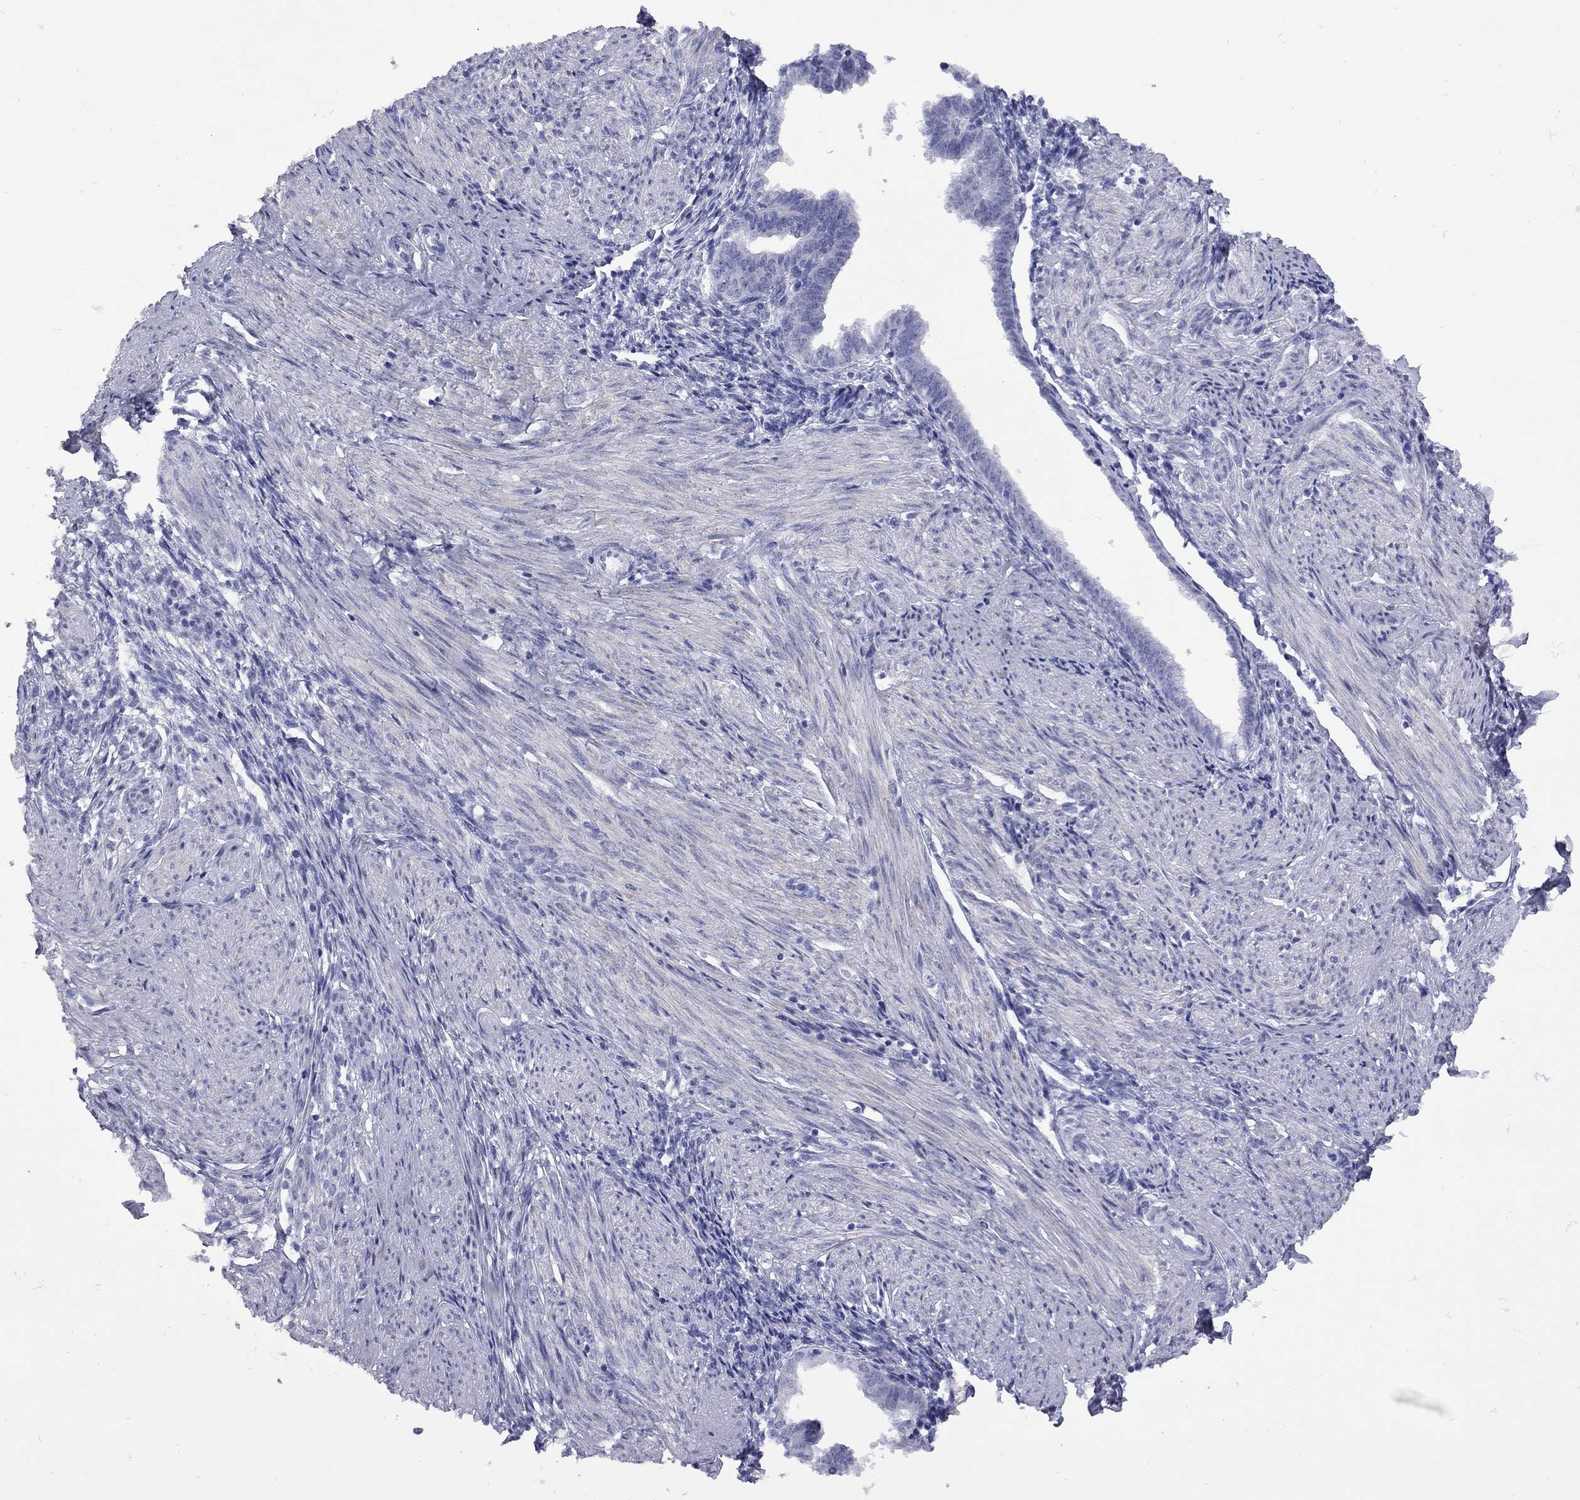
{"staining": {"intensity": "negative", "quantity": "none", "location": "none"}, "tissue": "endometrium", "cell_type": "Cells in endometrial stroma", "image_type": "normal", "snomed": [{"axis": "morphology", "description": "Normal tissue, NOS"}, {"axis": "topography", "description": "Endometrium"}], "caption": "IHC of benign human endometrium demonstrates no staining in cells in endometrial stroma.", "gene": "EPPIN", "patient": {"sex": "female", "age": 37}}